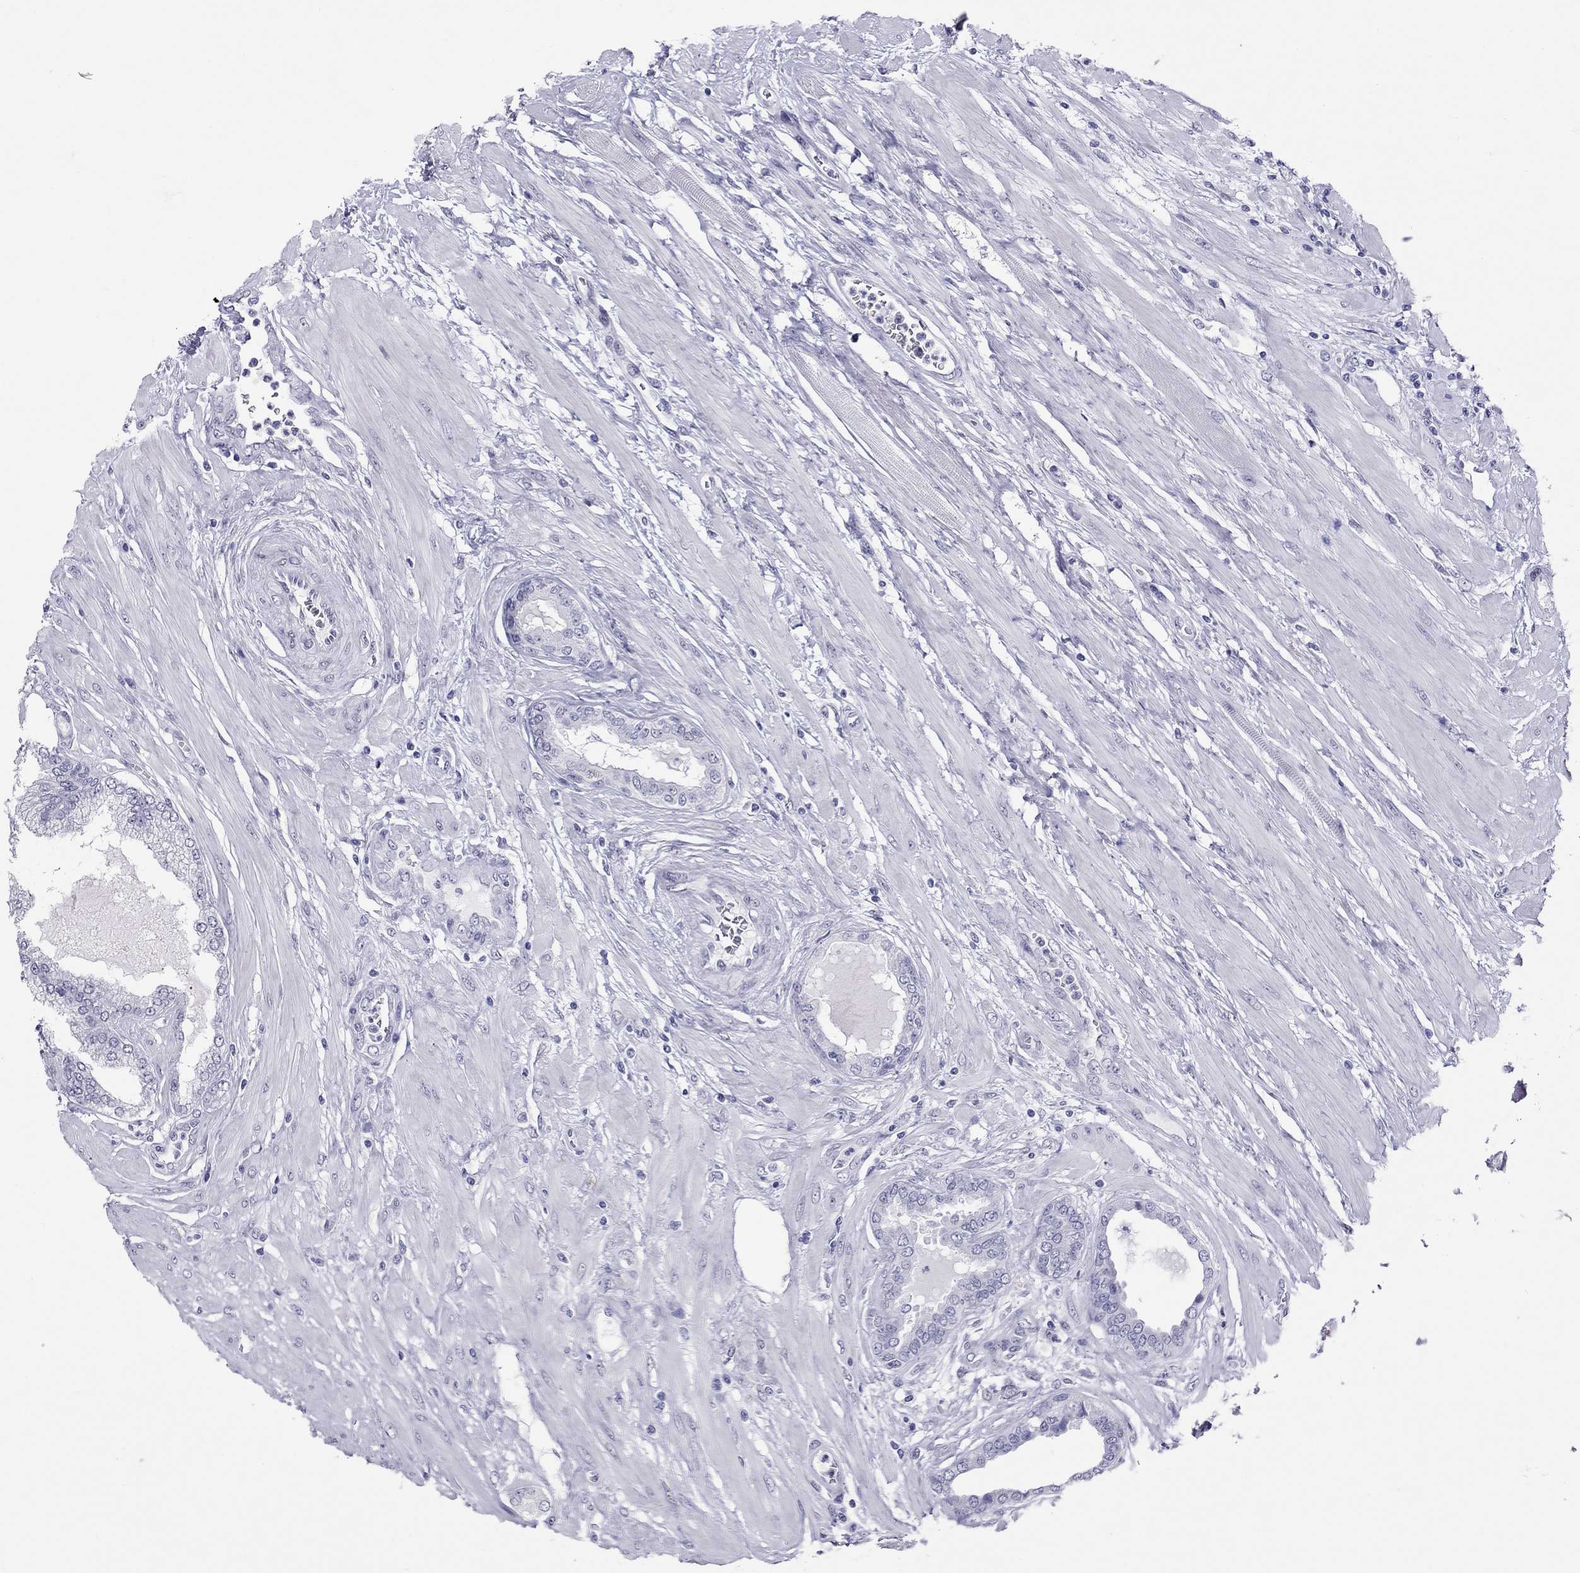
{"staining": {"intensity": "negative", "quantity": "none", "location": "none"}, "tissue": "prostate cancer", "cell_type": "Tumor cells", "image_type": "cancer", "snomed": [{"axis": "morphology", "description": "Adenocarcinoma, Low grade"}, {"axis": "topography", "description": "Prostate"}], "caption": "Prostate cancer (adenocarcinoma (low-grade)) was stained to show a protein in brown. There is no significant positivity in tumor cells.", "gene": "CHRNB3", "patient": {"sex": "male", "age": 55}}